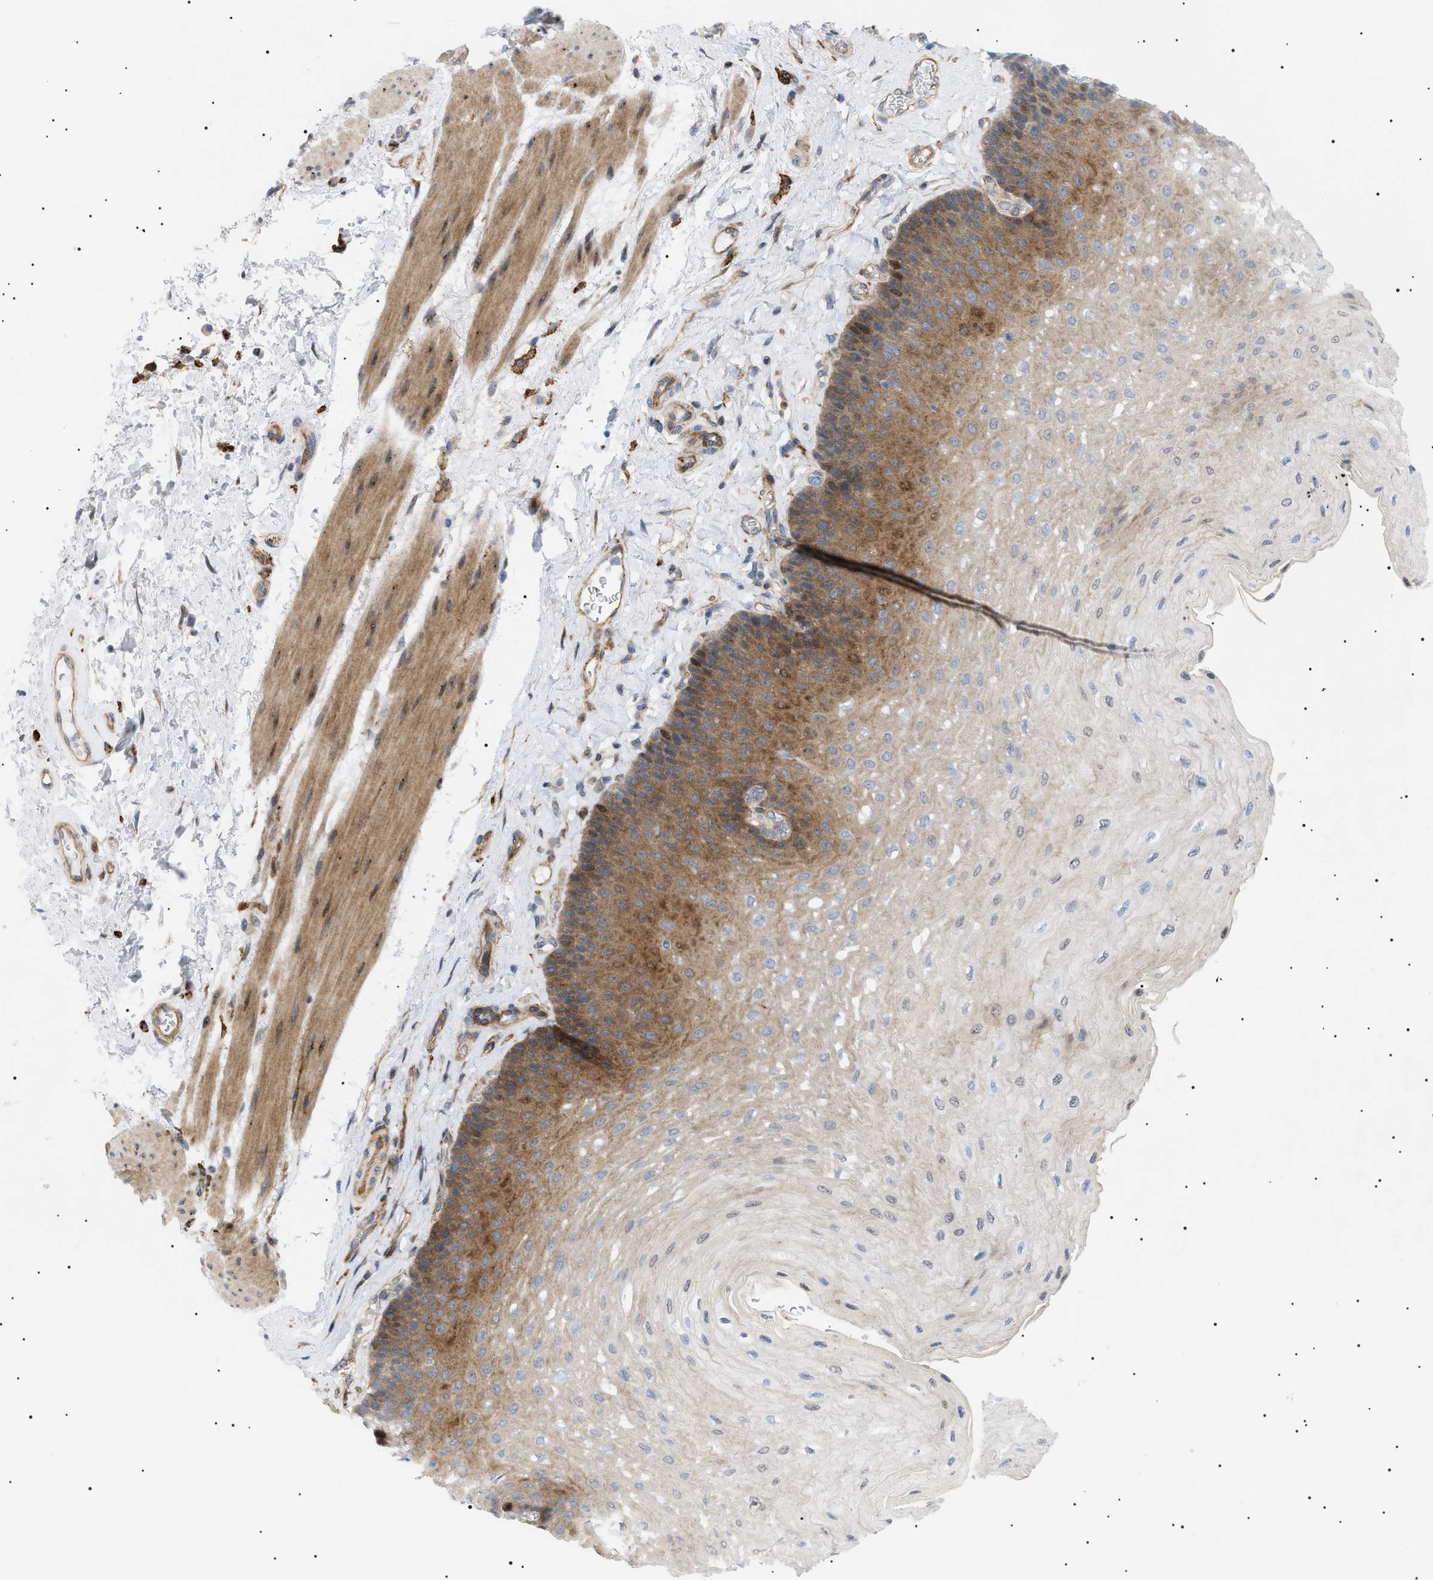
{"staining": {"intensity": "moderate", "quantity": ">75%", "location": "cytoplasmic/membranous"}, "tissue": "esophagus", "cell_type": "Squamous epithelial cells", "image_type": "normal", "snomed": [{"axis": "morphology", "description": "Normal tissue, NOS"}, {"axis": "topography", "description": "Esophagus"}], "caption": "The immunohistochemical stain highlights moderate cytoplasmic/membranous positivity in squamous epithelial cells of benign esophagus.", "gene": "SFXN5", "patient": {"sex": "female", "age": 72}}